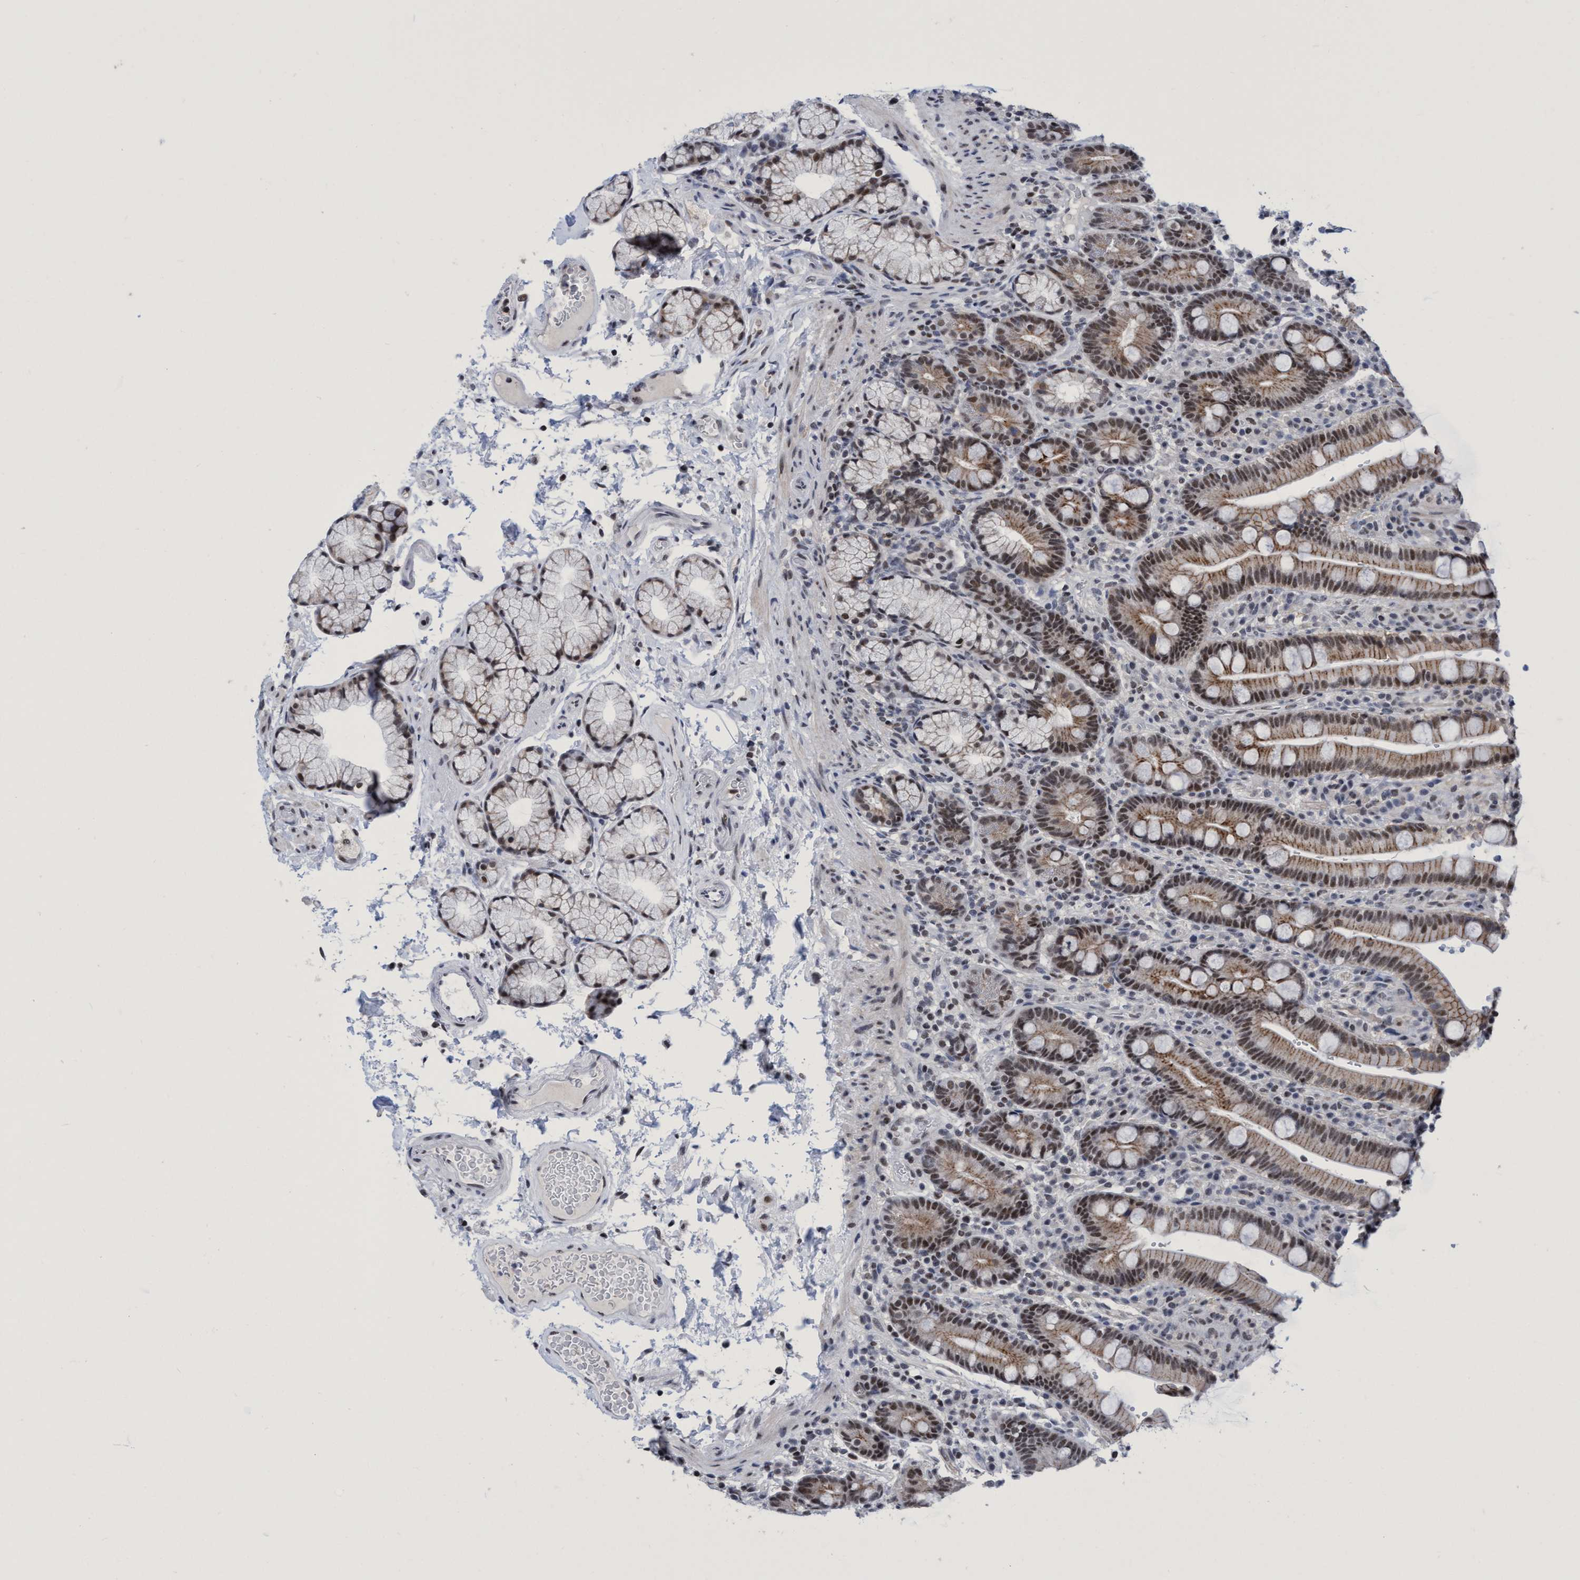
{"staining": {"intensity": "moderate", "quantity": ">75%", "location": "cytoplasmic/membranous,nuclear"}, "tissue": "duodenum", "cell_type": "Glandular cells", "image_type": "normal", "snomed": [{"axis": "morphology", "description": "Normal tissue, NOS"}, {"axis": "topography", "description": "Small intestine, NOS"}], "caption": "Moderate cytoplasmic/membranous,nuclear protein positivity is appreciated in about >75% of glandular cells in duodenum.", "gene": "C9orf78", "patient": {"sex": "female", "age": 71}}